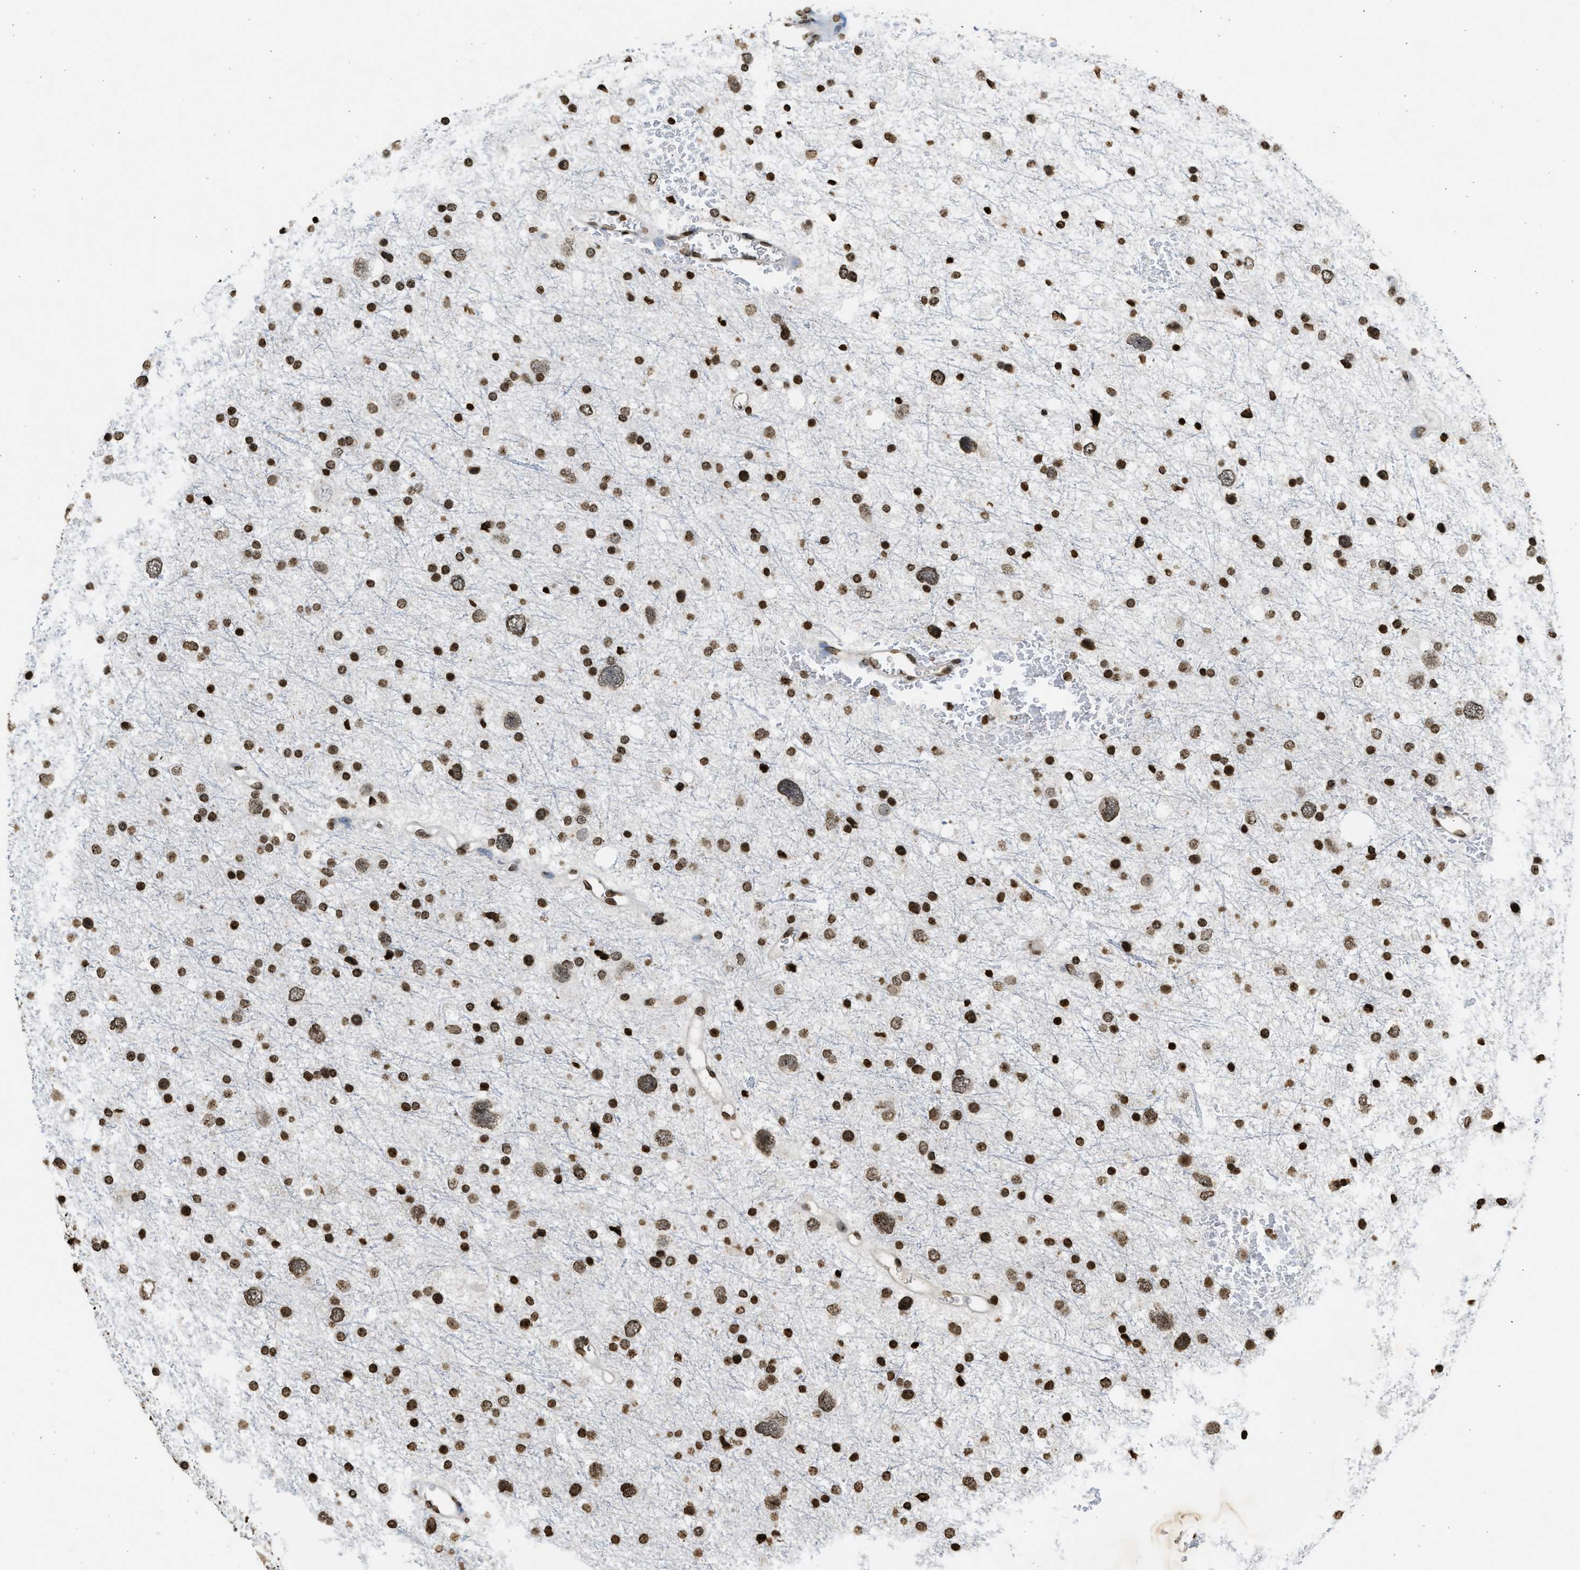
{"staining": {"intensity": "strong", "quantity": ">75%", "location": "nuclear"}, "tissue": "glioma", "cell_type": "Tumor cells", "image_type": "cancer", "snomed": [{"axis": "morphology", "description": "Glioma, malignant, Low grade"}, {"axis": "topography", "description": "Brain"}], "caption": "Tumor cells reveal strong nuclear positivity in approximately >75% of cells in glioma.", "gene": "RRAGC", "patient": {"sex": "female", "age": 37}}